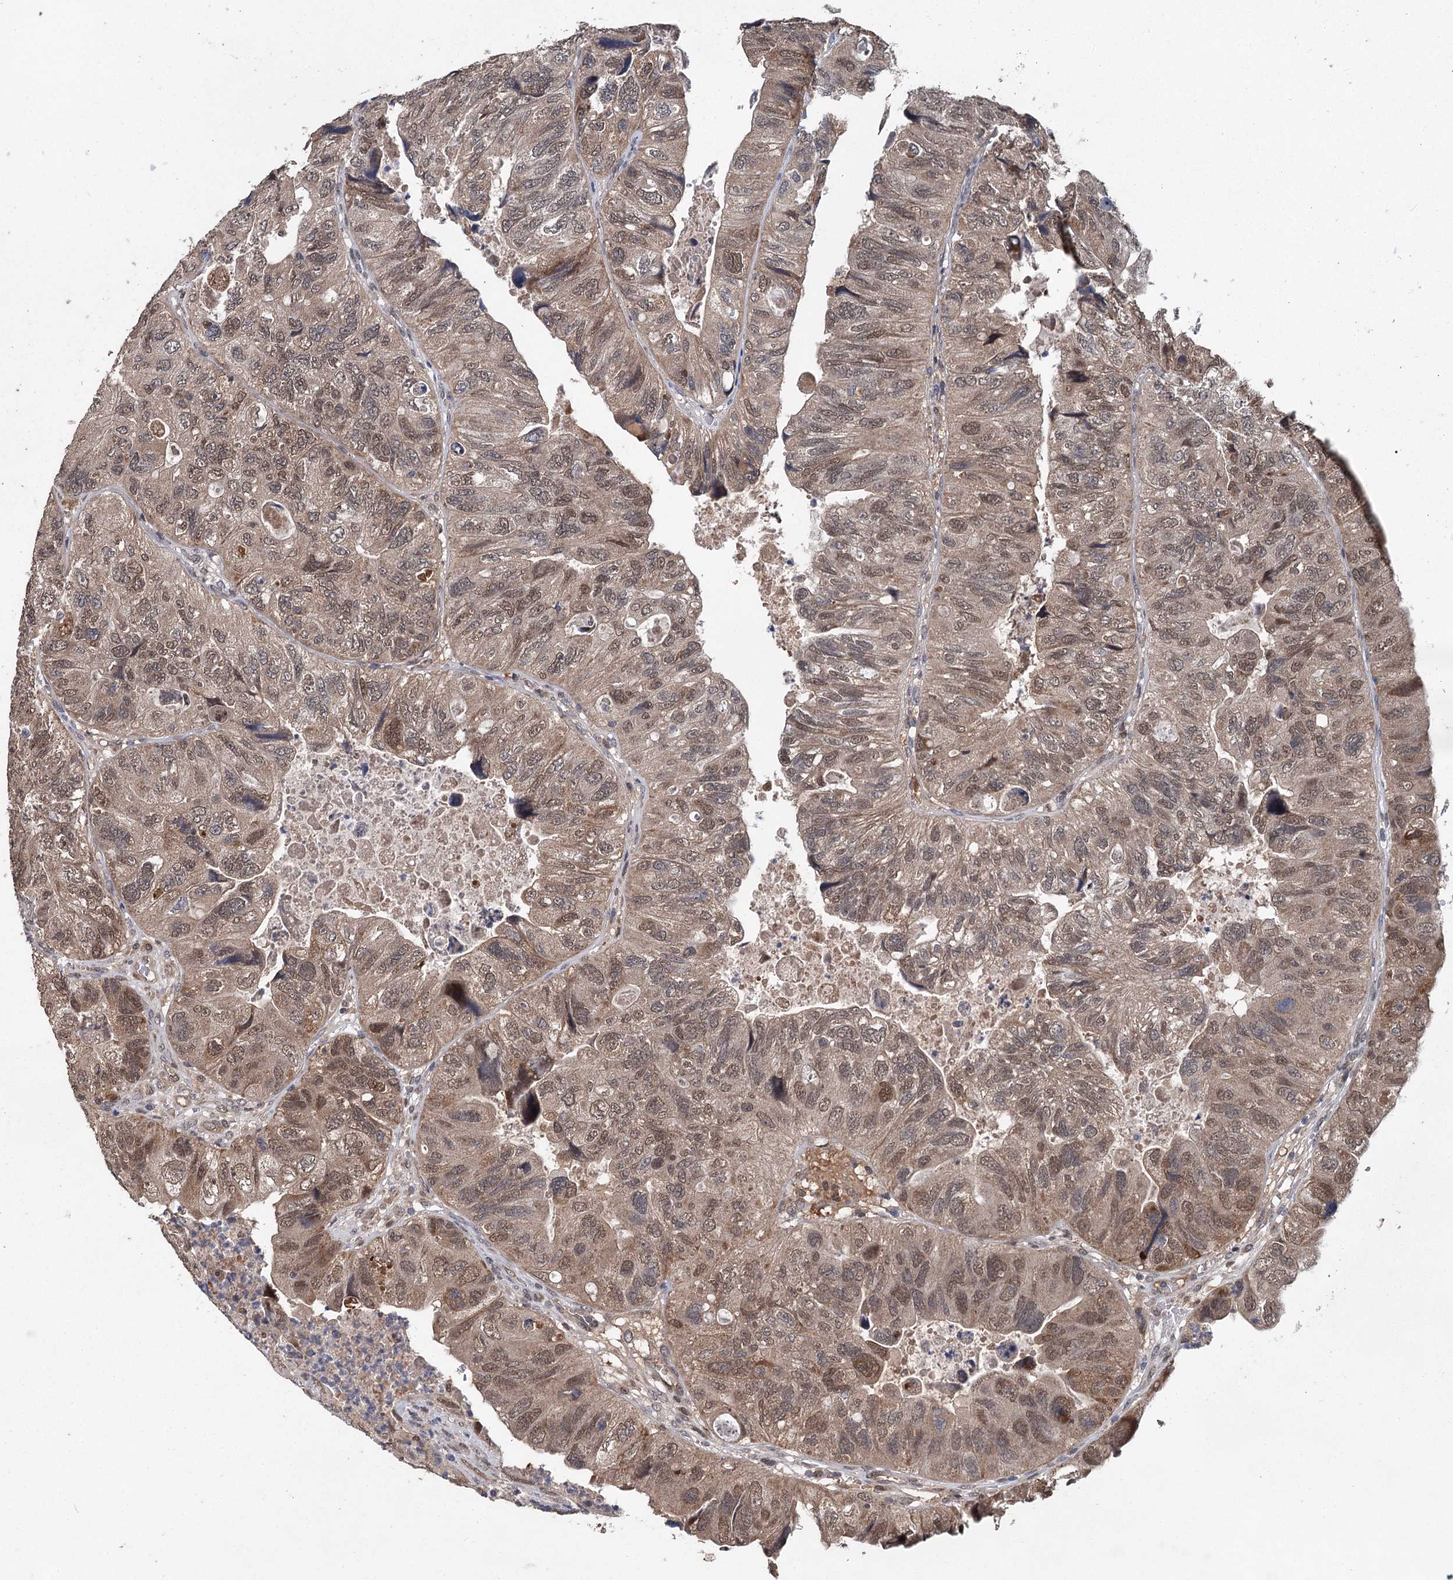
{"staining": {"intensity": "moderate", "quantity": "25%-75%", "location": "cytoplasmic/membranous,nuclear"}, "tissue": "colorectal cancer", "cell_type": "Tumor cells", "image_type": "cancer", "snomed": [{"axis": "morphology", "description": "Adenocarcinoma, NOS"}, {"axis": "topography", "description": "Rectum"}], "caption": "A histopathology image of colorectal cancer (adenocarcinoma) stained for a protein exhibits moderate cytoplasmic/membranous and nuclear brown staining in tumor cells.", "gene": "MYG1", "patient": {"sex": "male", "age": 63}}